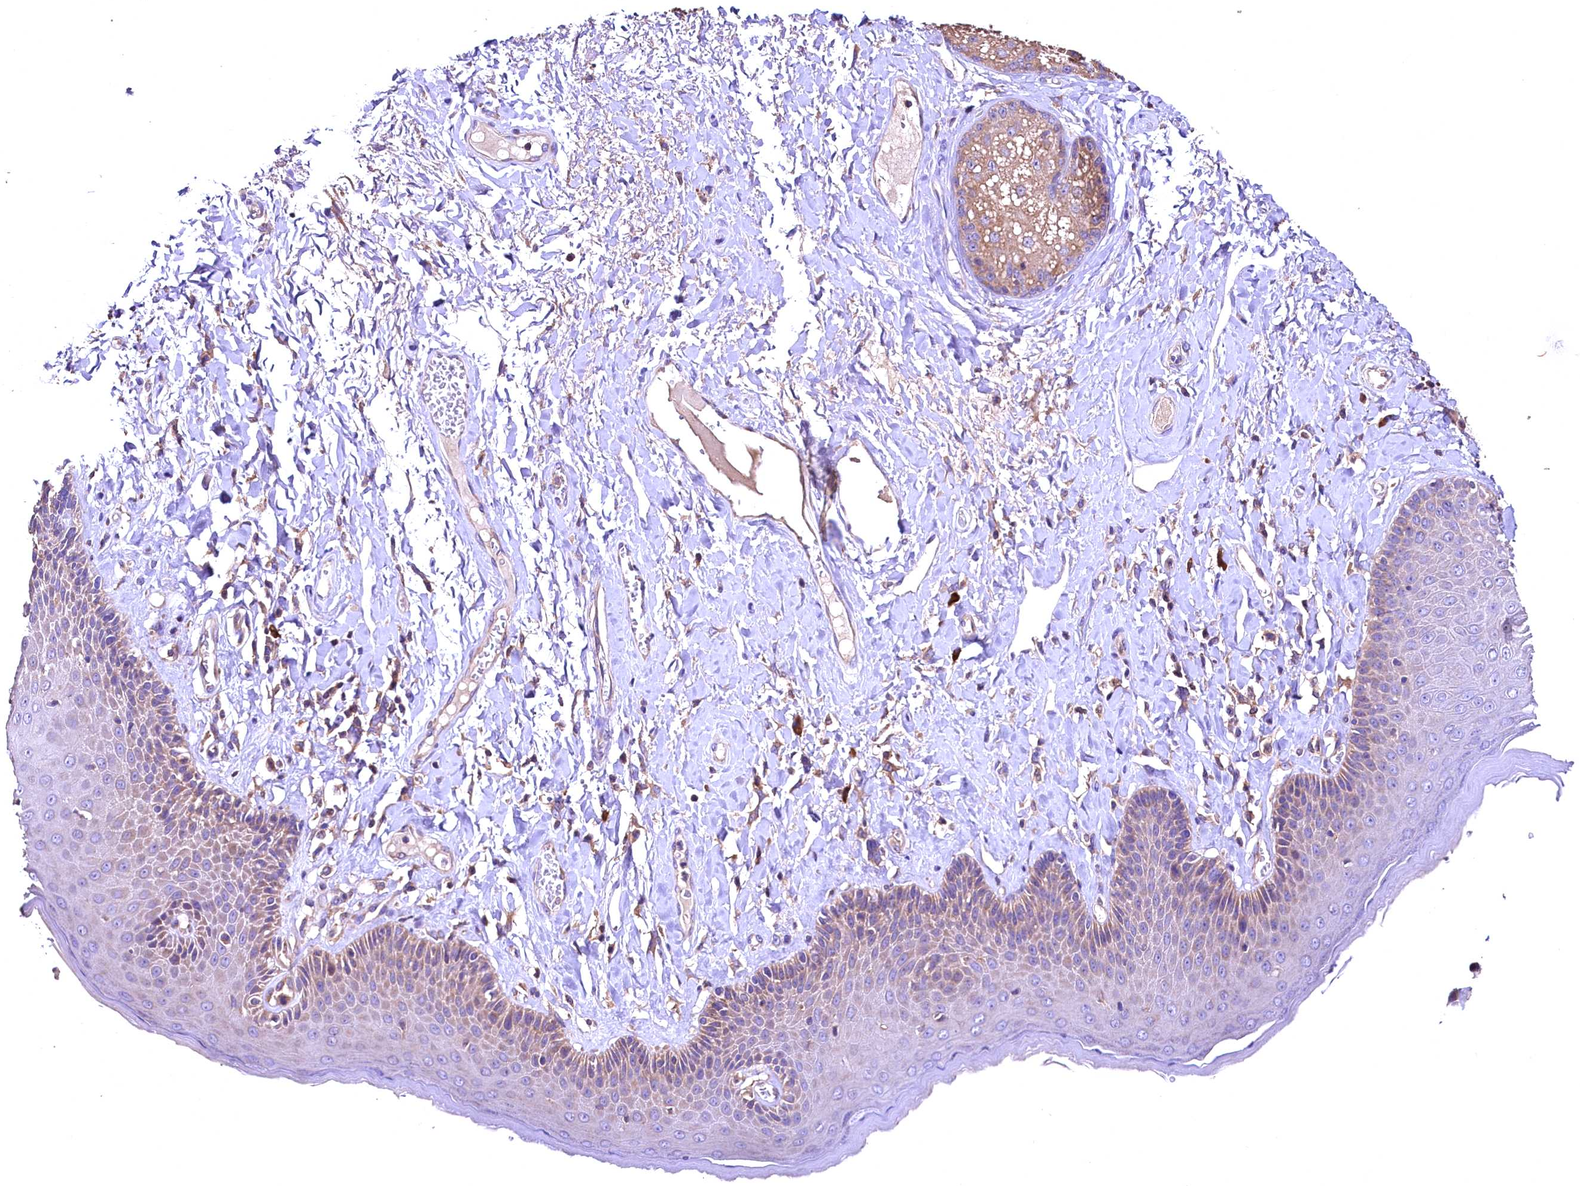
{"staining": {"intensity": "weak", "quantity": "<25%", "location": "cytoplasmic/membranous"}, "tissue": "skin", "cell_type": "Epidermal cells", "image_type": "normal", "snomed": [{"axis": "morphology", "description": "Normal tissue, NOS"}, {"axis": "topography", "description": "Anal"}], "caption": "Immunohistochemistry histopathology image of normal skin: human skin stained with DAB reveals no significant protein positivity in epidermal cells.", "gene": "ENKD1", "patient": {"sex": "male", "age": 69}}